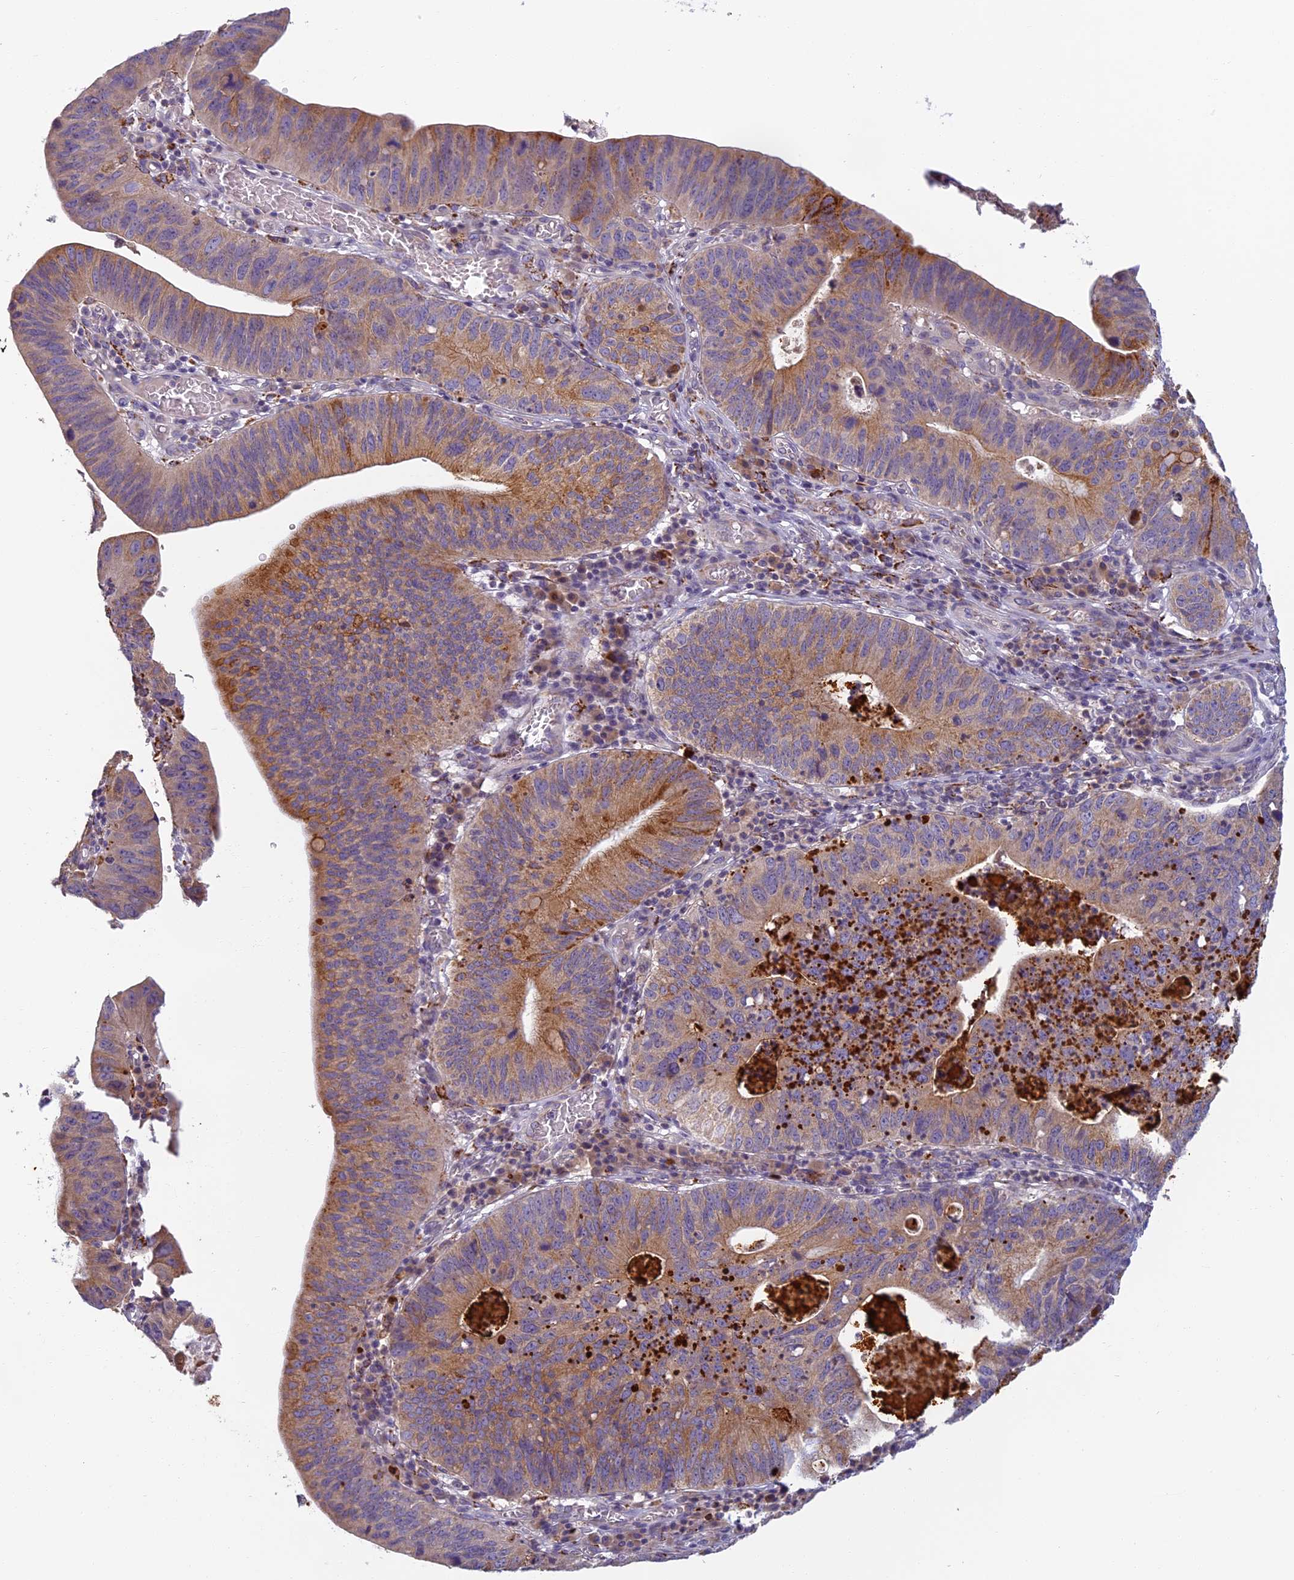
{"staining": {"intensity": "moderate", "quantity": ">75%", "location": "cytoplasmic/membranous"}, "tissue": "stomach cancer", "cell_type": "Tumor cells", "image_type": "cancer", "snomed": [{"axis": "morphology", "description": "Adenocarcinoma, NOS"}, {"axis": "topography", "description": "Stomach"}], "caption": "Moderate cytoplasmic/membranous expression is seen in approximately >75% of tumor cells in adenocarcinoma (stomach).", "gene": "SEMA7A", "patient": {"sex": "male", "age": 59}}